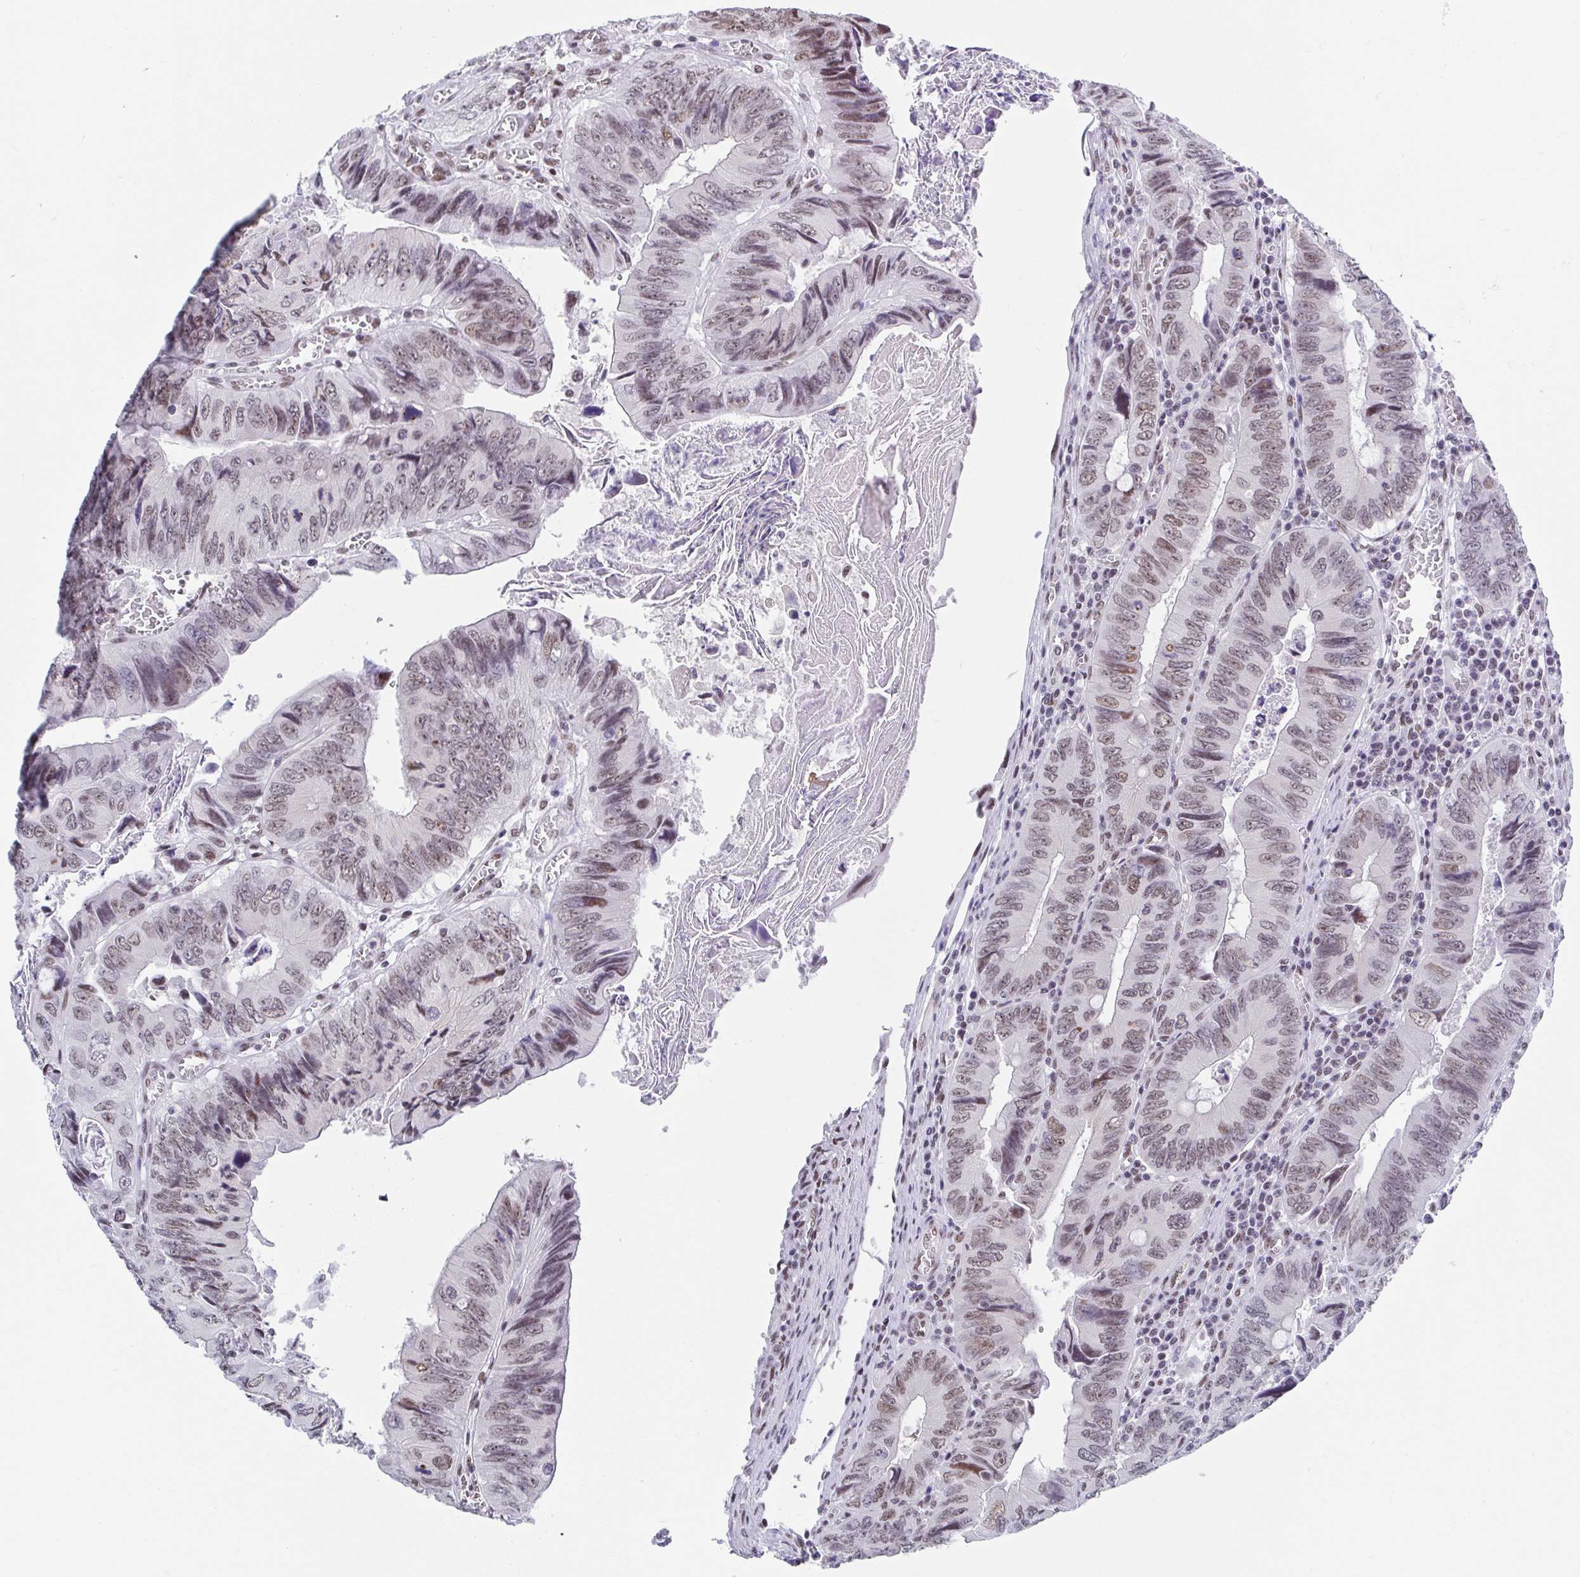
{"staining": {"intensity": "moderate", "quantity": "25%-75%", "location": "nuclear"}, "tissue": "colorectal cancer", "cell_type": "Tumor cells", "image_type": "cancer", "snomed": [{"axis": "morphology", "description": "Adenocarcinoma, NOS"}, {"axis": "topography", "description": "Colon"}], "caption": "An immunohistochemistry micrograph of neoplastic tissue is shown. Protein staining in brown highlights moderate nuclear positivity in colorectal cancer within tumor cells. Using DAB (3,3'-diaminobenzidine) (brown) and hematoxylin (blue) stains, captured at high magnification using brightfield microscopy.", "gene": "SLC7A10", "patient": {"sex": "female", "age": 84}}